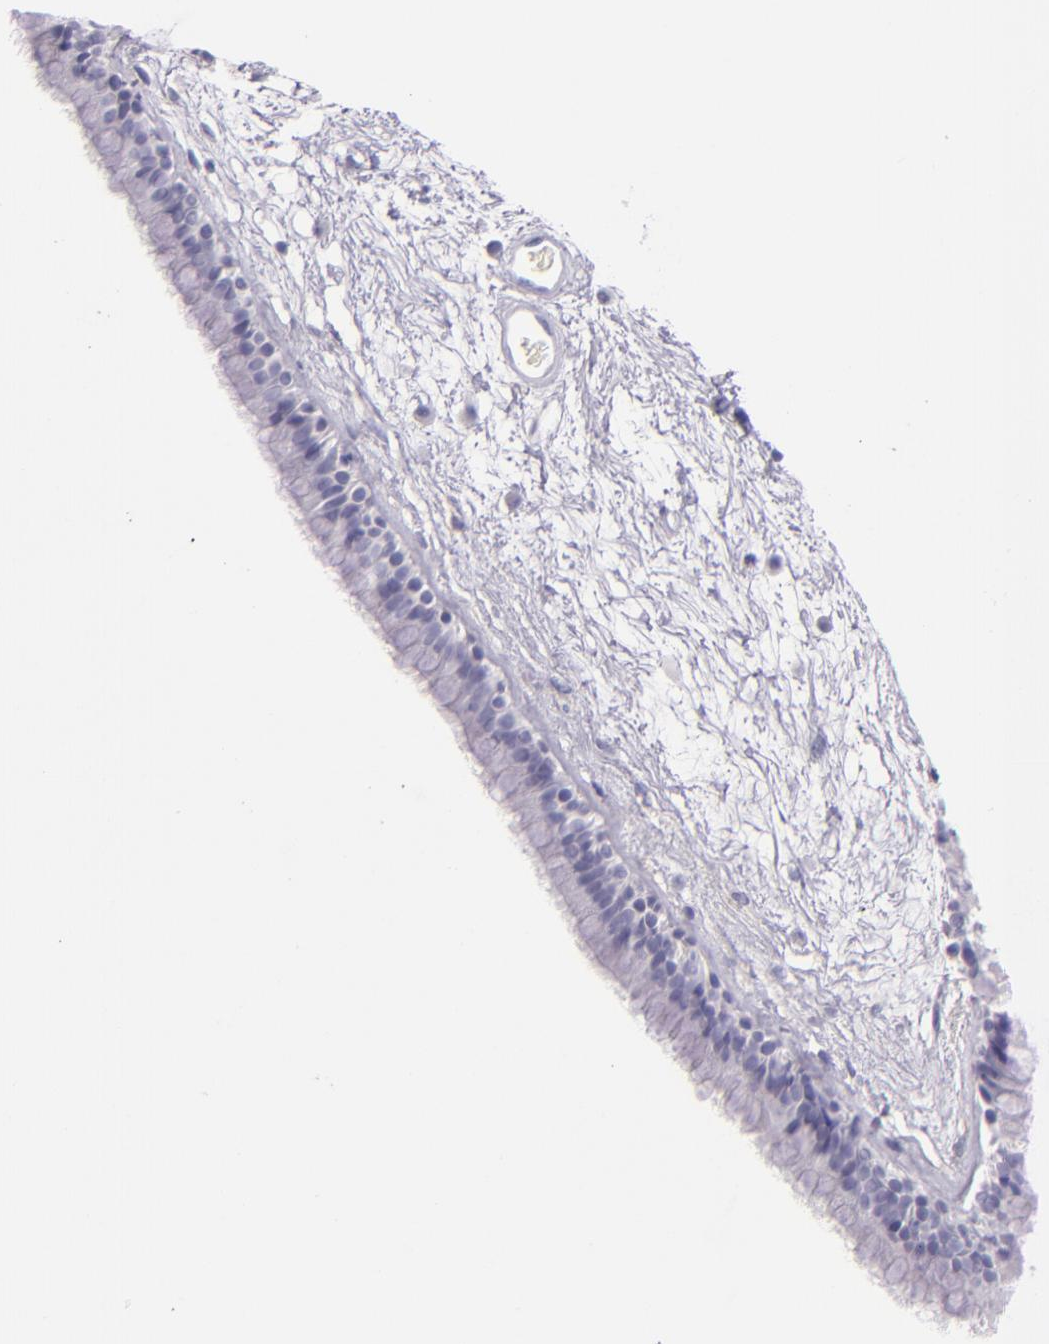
{"staining": {"intensity": "negative", "quantity": "none", "location": "none"}, "tissue": "nasopharynx", "cell_type": "Respiratory epithelial cells", "image_type": "normal", "snomed": [{"axis": "morphology", "description": "Normal tissue, NOS"}, {"axis": "morphology", "description": "Inflammation, NOS"}, {"axis": "topography", "description": "Nasopharynx"}], "caption": "Immunohistochemistry of normal nasopharynx displays no staining in respiratory epithelial cells. Nuclei are stained in blue.", "gene": "CEACAM1", "patient": {"sex": "male", "age": 48}}